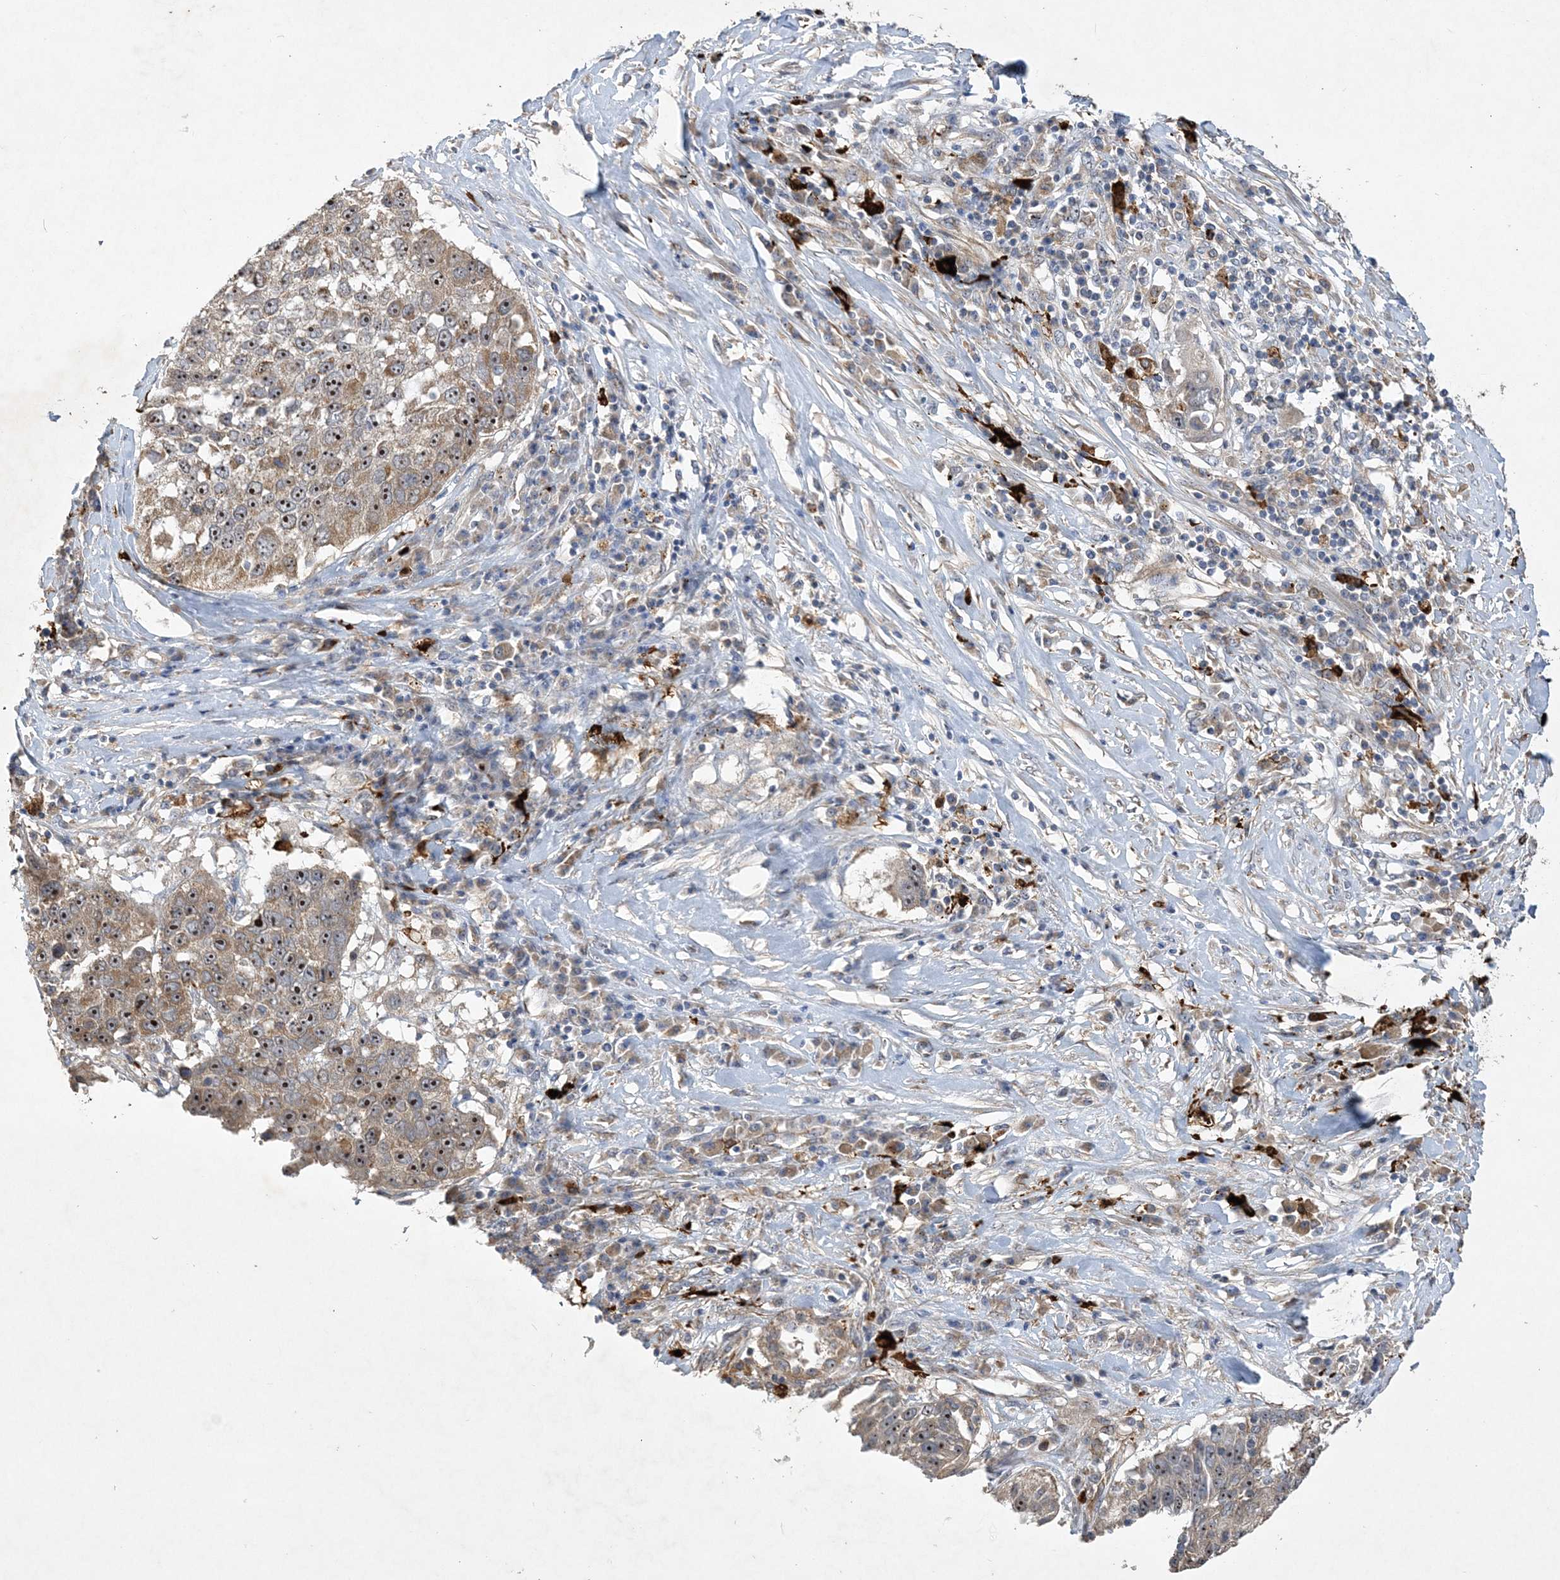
{"staining": {"intensity": "moderate", "quantity": "25%-75%", "location": "cytoplasmic/membranous,nuclear"}, "tissue": "lung cancer", "cell_type": "Tumor cells", "image_type": "cancer", "snomed": [{"axis": "morphology", "description": "Squamous cell carcinoma, NOS"}, {"axis": "topography", "description": "Lung"}], "caption": "Immunohistochemical staining of human lung squamous cell carcinoma displays medium levels of moderate cytoplasmic/membranous and nuclear expression in about 25%-75% of tumor cells. (brown staining indicates protein expression, while blue staining denotes nuclei).", "gene": "FEZ2", "patient": {"sex": "male", "age": 61}}